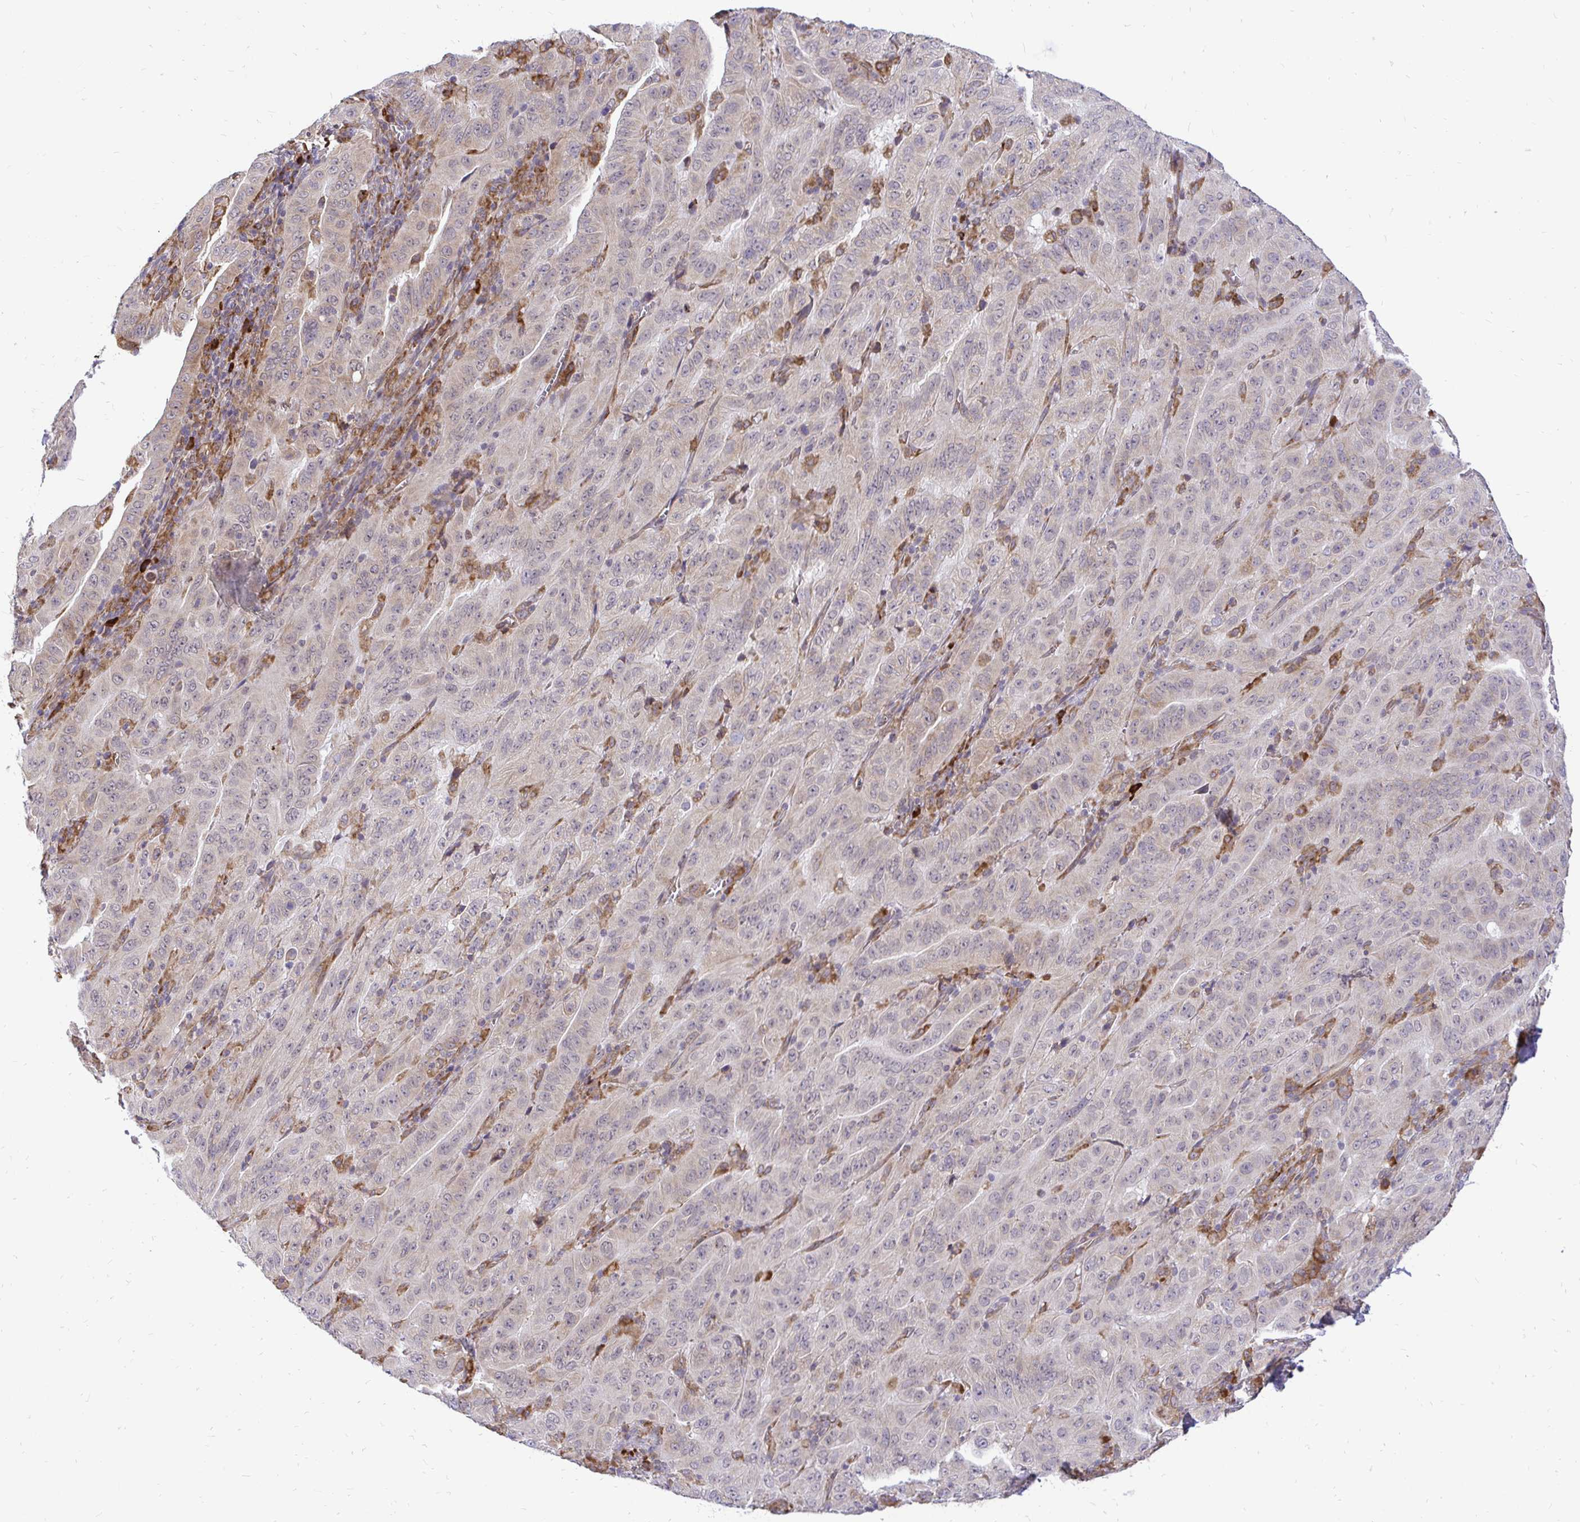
{"staining": {"intensity": "weak", "quantity": "25%-75%", "location": "cytoplasmic/membranous"}, "tissue": "pancreatic cancer", "cell_type": "Tumor cells", "image_type": "cancer", "snomed": [{"axis": "morphology", "description": "Adenocarcinoma, NOS"}, {"axis": "topography", "description": "Pancreas"}], "caption": "High-magnification brightfield microscopy of pancreatic adenocarcinoma stained with DAB (3,3'-diaminobenzidine) (brown) and counterstained with hematoxylin (blue). tumor cells exhibit weak cytoplasmic/membranous positivity is seen in about25%-75% of cells. The staining was performed using DAB, with brown indicating positive protein expression. Nuclei are stained blue with hematoxylin.", "gene": "NAALAD2", "patient": {"sex": "male", "age": 63}}